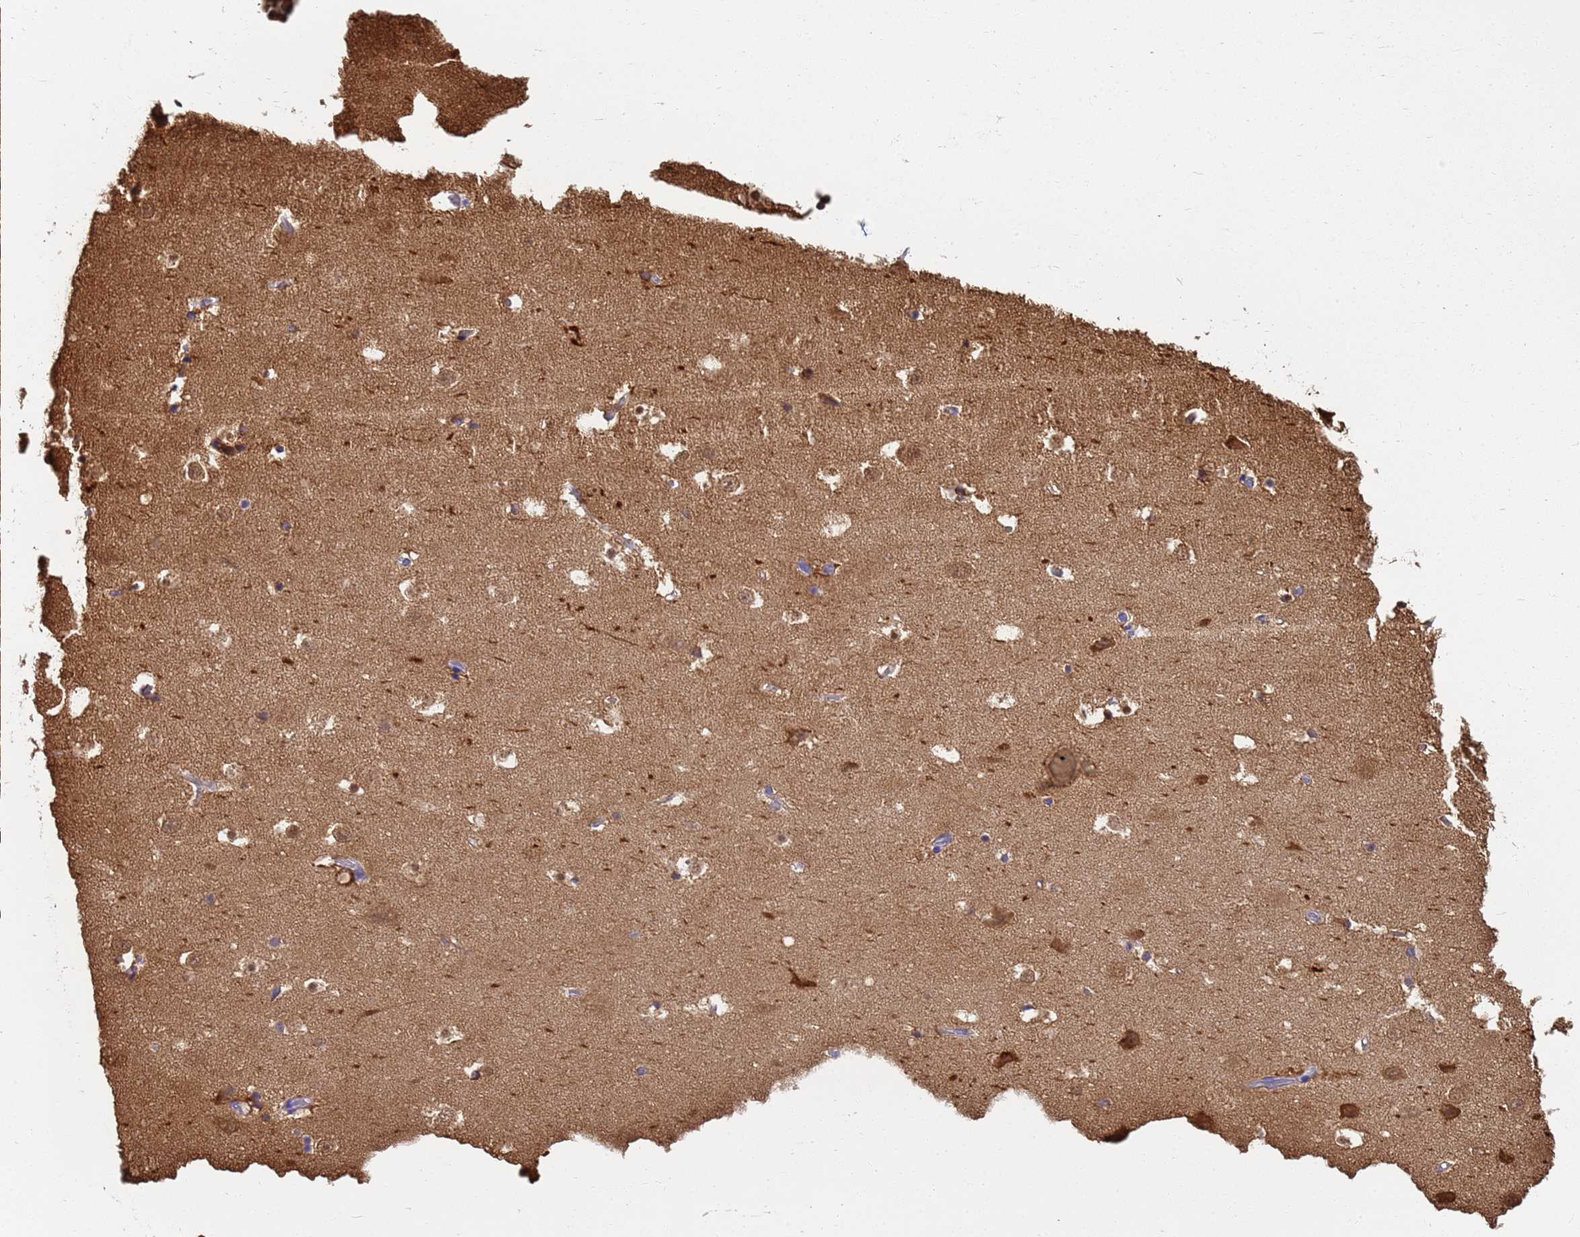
{"staining": {"intensity": "moderate", "quantity": ">75%", "location": "cytoplasmic/membranous"}, "tissue": "hippocampus", "cell_type": "Glial cells", "image_type": "normal", "snomed": [{"axis": "morphology", "description": "Normal tissue, NOS"}, {"axis": "topography", "description": "Hippocampus"}], "caption": "Normal hippocampus was stained to show a protein in brown. There is medium levels of moderate cytoplasmic/membranous positivity in about >75% of glial cells. (brown staining indicates protein expression, while blue staining denotes nuclei).", "gene": "NME1", "patient": {"sex": "female", "age": 52}}